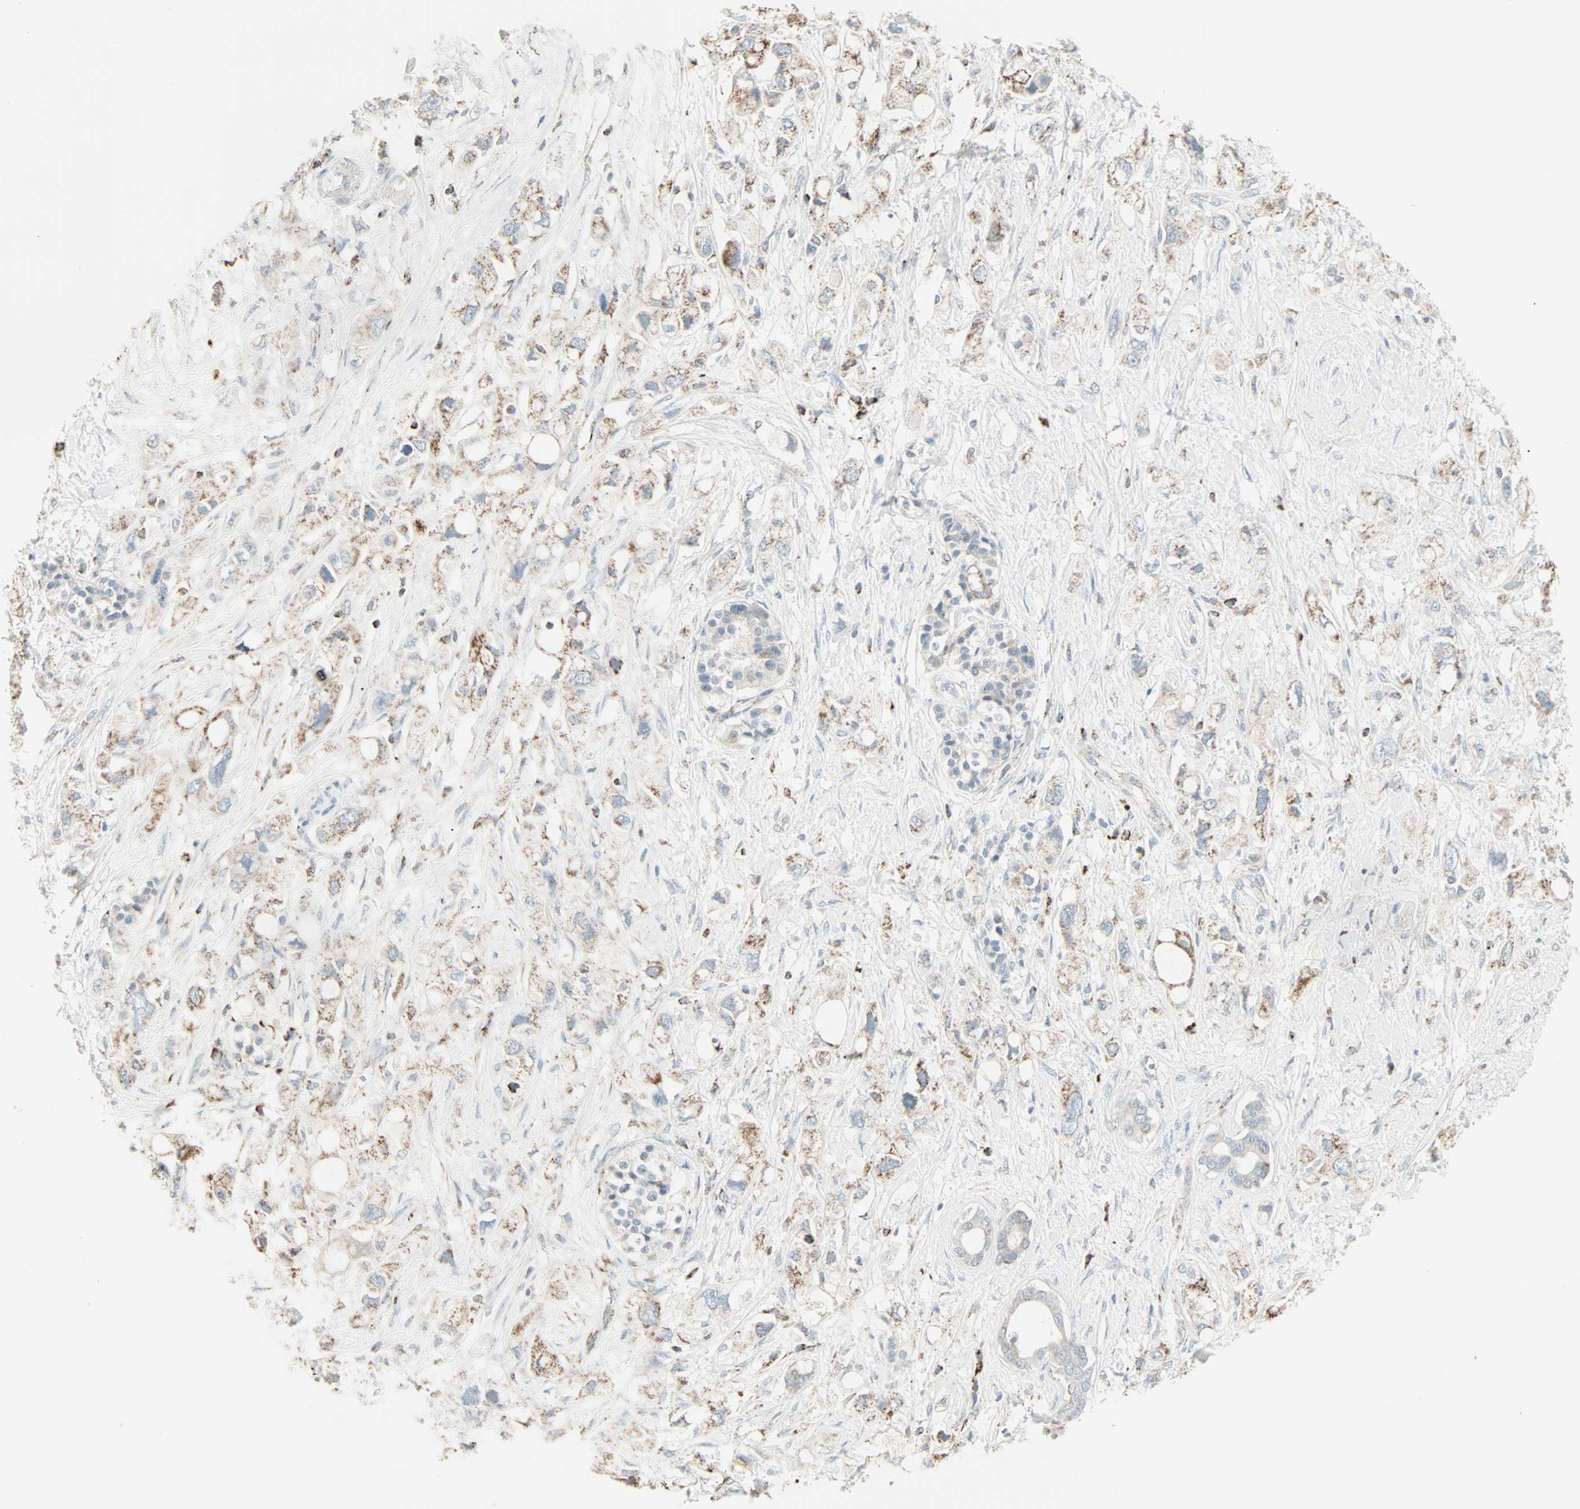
{"staining": {"intensity": "weak", "quantity": "25%-75%", "location": "cytoplasmic/membranous"}, "tissue": "pancreatic cancer", "cell_type": "Tumor cells", "image_type": "cancer", "snomed": [{"axis": "morphology", "description": "Adenocarcinoma, NOS"}, {"axis": "topography", "description": "Pancreas"}], "caption": "Protein positivity by immunohistochemistry (IHC) reveals weak cytoplasmic/membranous positivity in about 25%-75% of tumor cells in pancreatic cancer (adenocarcinoma).", "gene": "IDH2", "patient": {"sex": "female", "age": 56}}